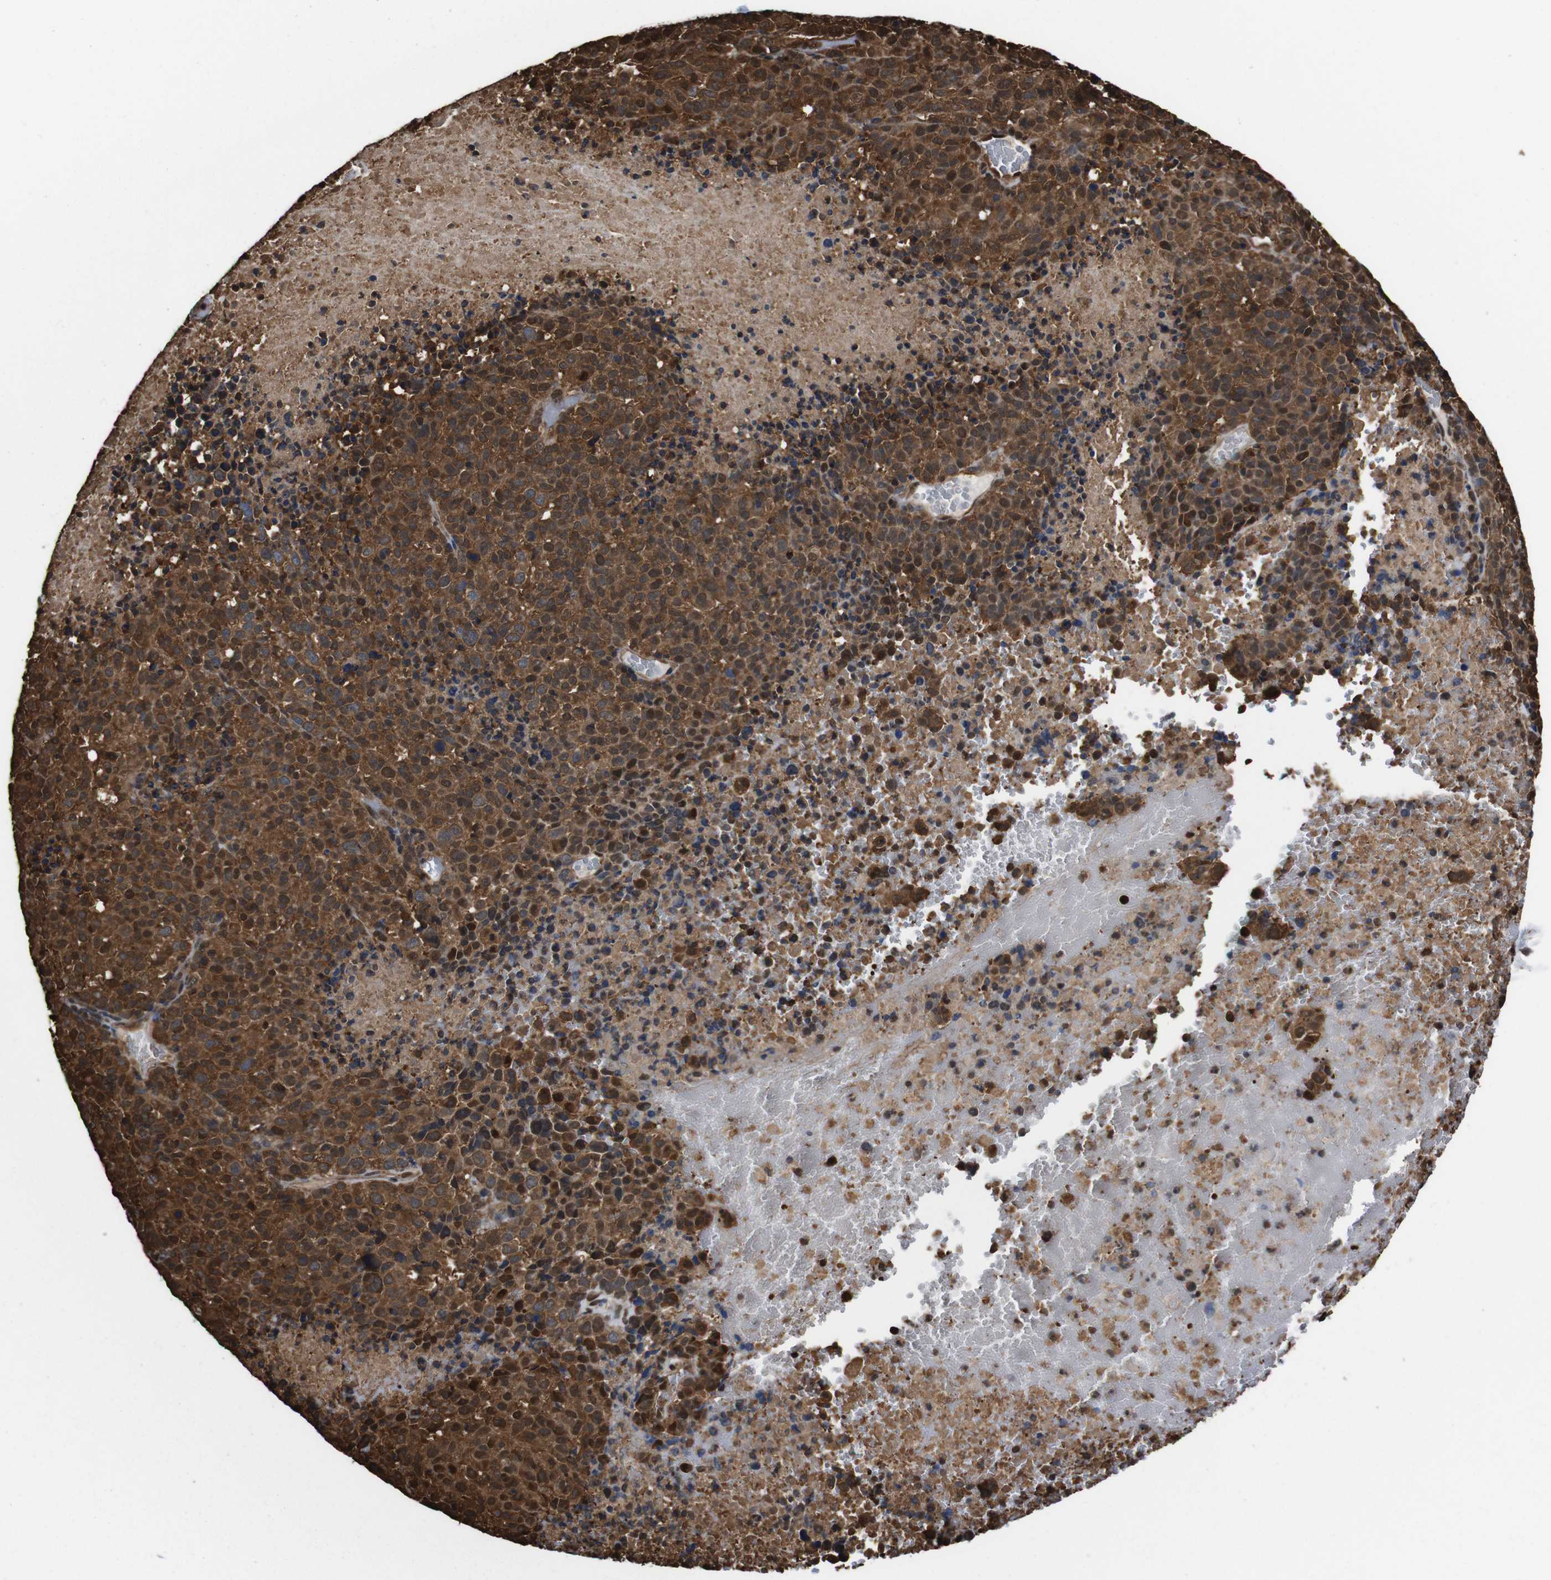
{"staining": {"intensity": "strong", "quantity": ">75%", "location": "cytoplasmic/membranous,nuclear"}, "tissue": "melanoma", "cell_type": "Tumor cells", "image_type": "cancer", "snomed": [{"axis": "morphology", "description": "Malignant melanoma, Metastatic site"}, {"axis": "topography", "description": "Cerebral cortex"}], "caption": "A brown stain labels strong cytoplasmic/membranous and nuclear positivity of a protein in melanoma tumor cells. The staining is performed using DAB brown chromogen to label protein expression. The nuclei are counter-stained blue using hematoxylin.", "gene": "VCP", "patient": {"sex": "female", "age": 52}}